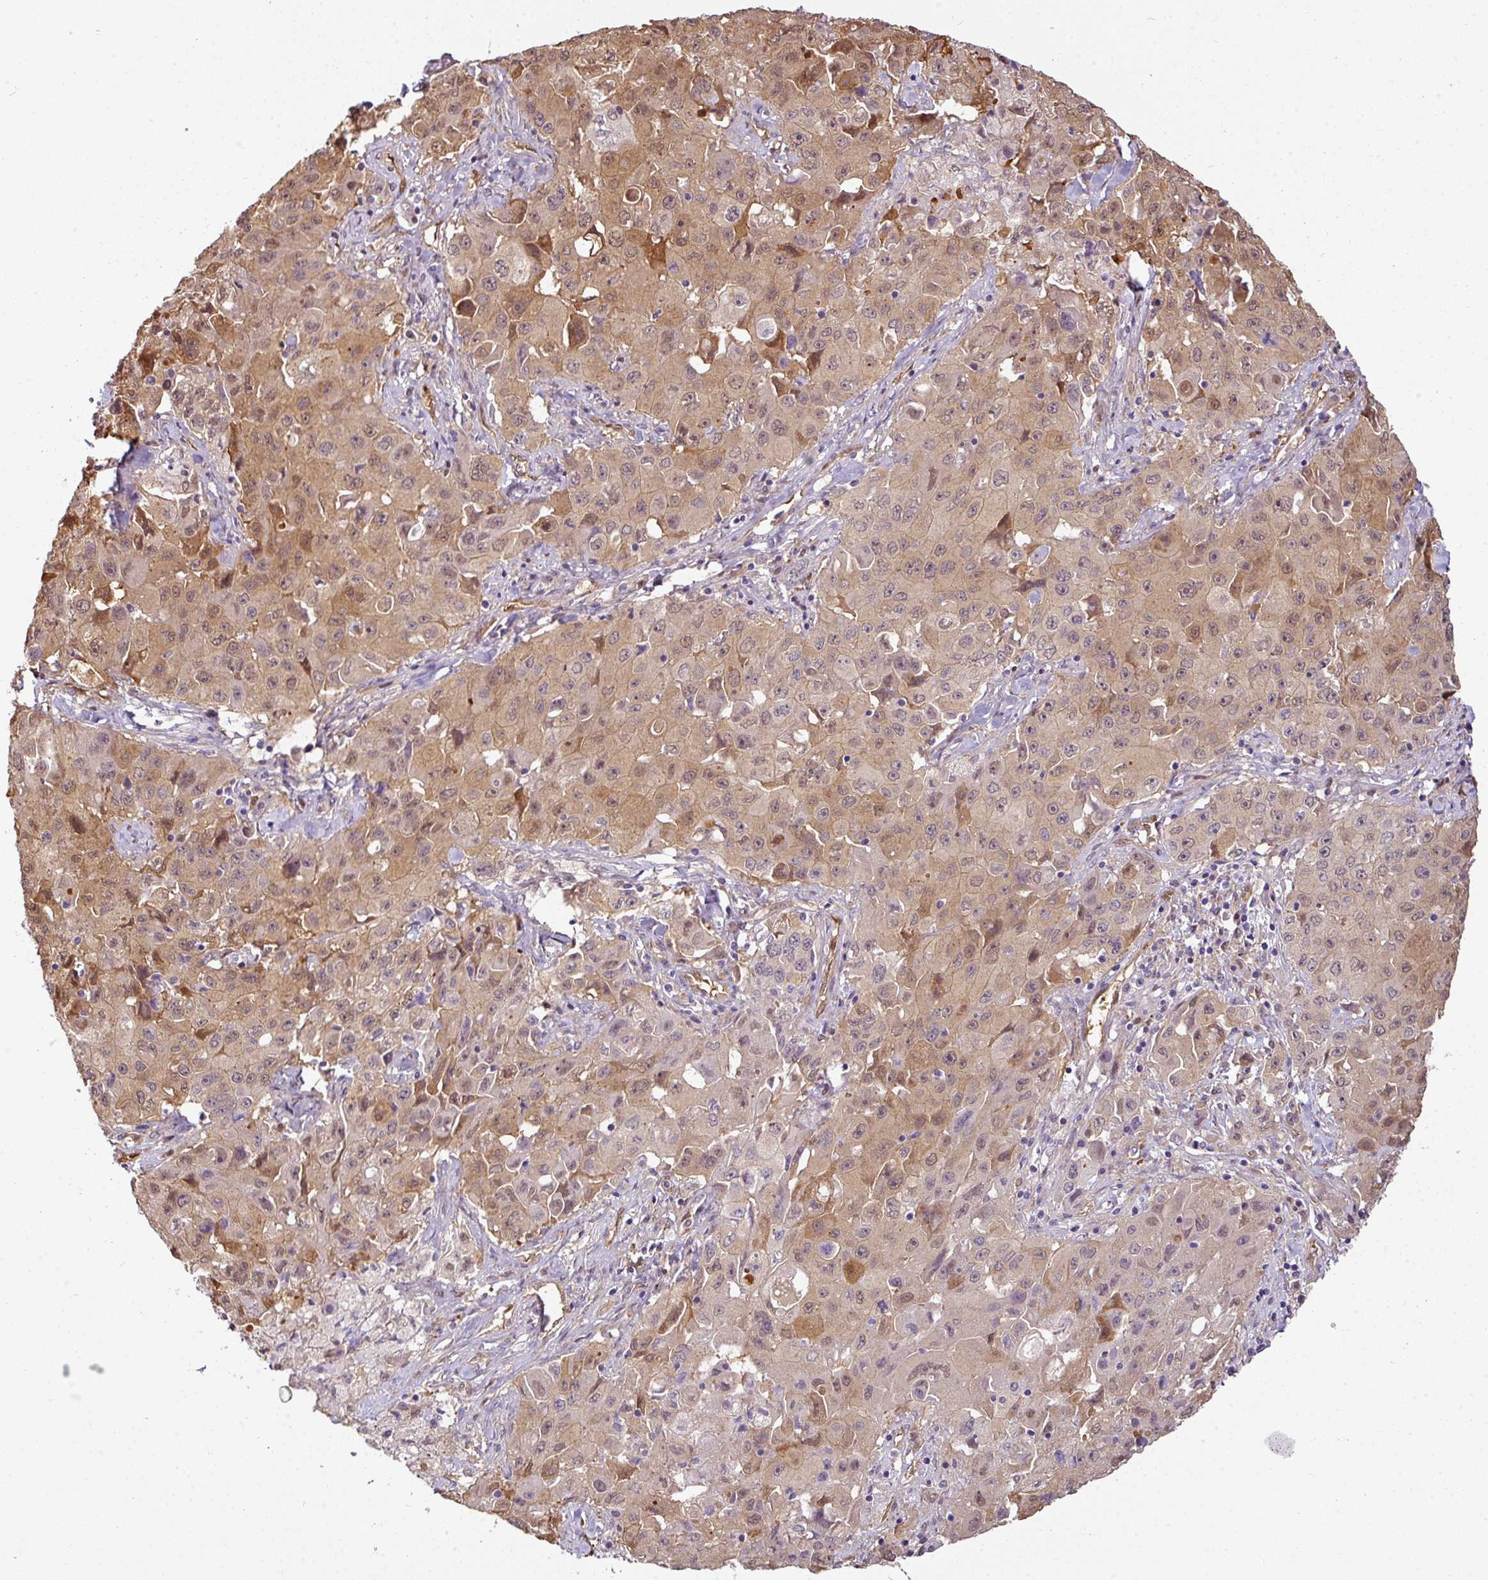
{"staining": {"intensity": "weak", "quantity": "25%-75%", "location": "cytoplasmic/membranous"}, "tissue": "lung cancer", "cell_type": "Tumor cells", "image_type": "cancer", "snomed": [{"axis": "morphology", "description": "Squamous cell carcinoma, NOS"}, {"axis": "topography", "description": "Lung"}], "caption": "Weak cytoplasmic/membranous protein positivity is appreciated in about 25%-75% of tumor cells in lung cancer (squamous cell carcinoma).", "gene": "ANKRD18A", "patient": {"sex": "male", "age": 63}}